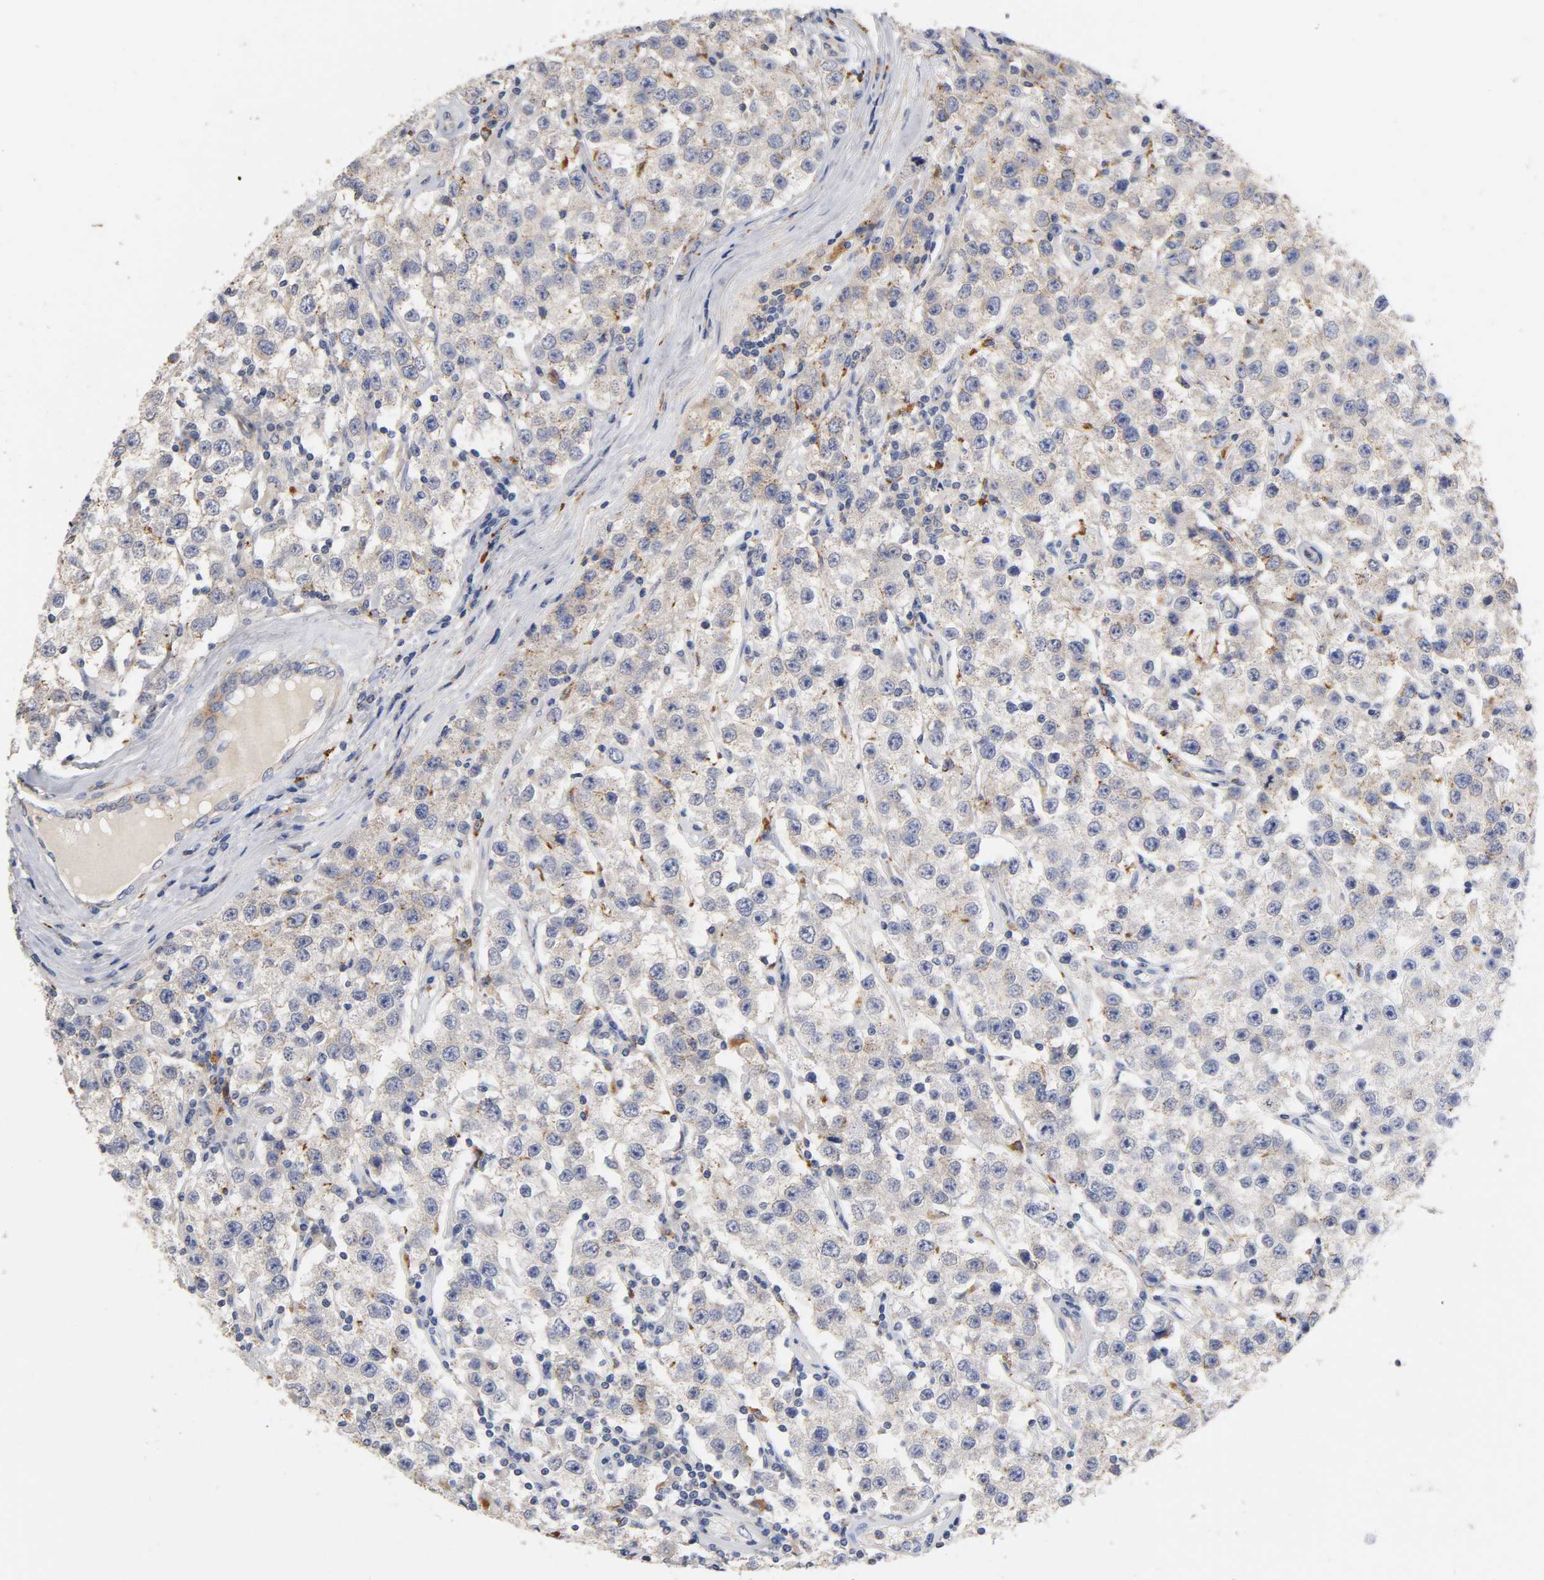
{"staining": {"intensity": "weak", "quantity": "25%-75%", "location": "cytoplasmic/membranous"}, "tissue": "testis cancer", "cell_type": "Tumor cells", "image_type": "cancer", "snomed": [{"axis": "morphology", "description": "Seminoma, NOS"}, {"axis": "topography", "description": "Testis"}], "caption": "Tumor cells show weak cytoplasmic/membranous staining in approximately 25%-75% of cells in testis cancer.", "gene": "SEMA5A", "patient": {"sex": "male", "age": 52}}